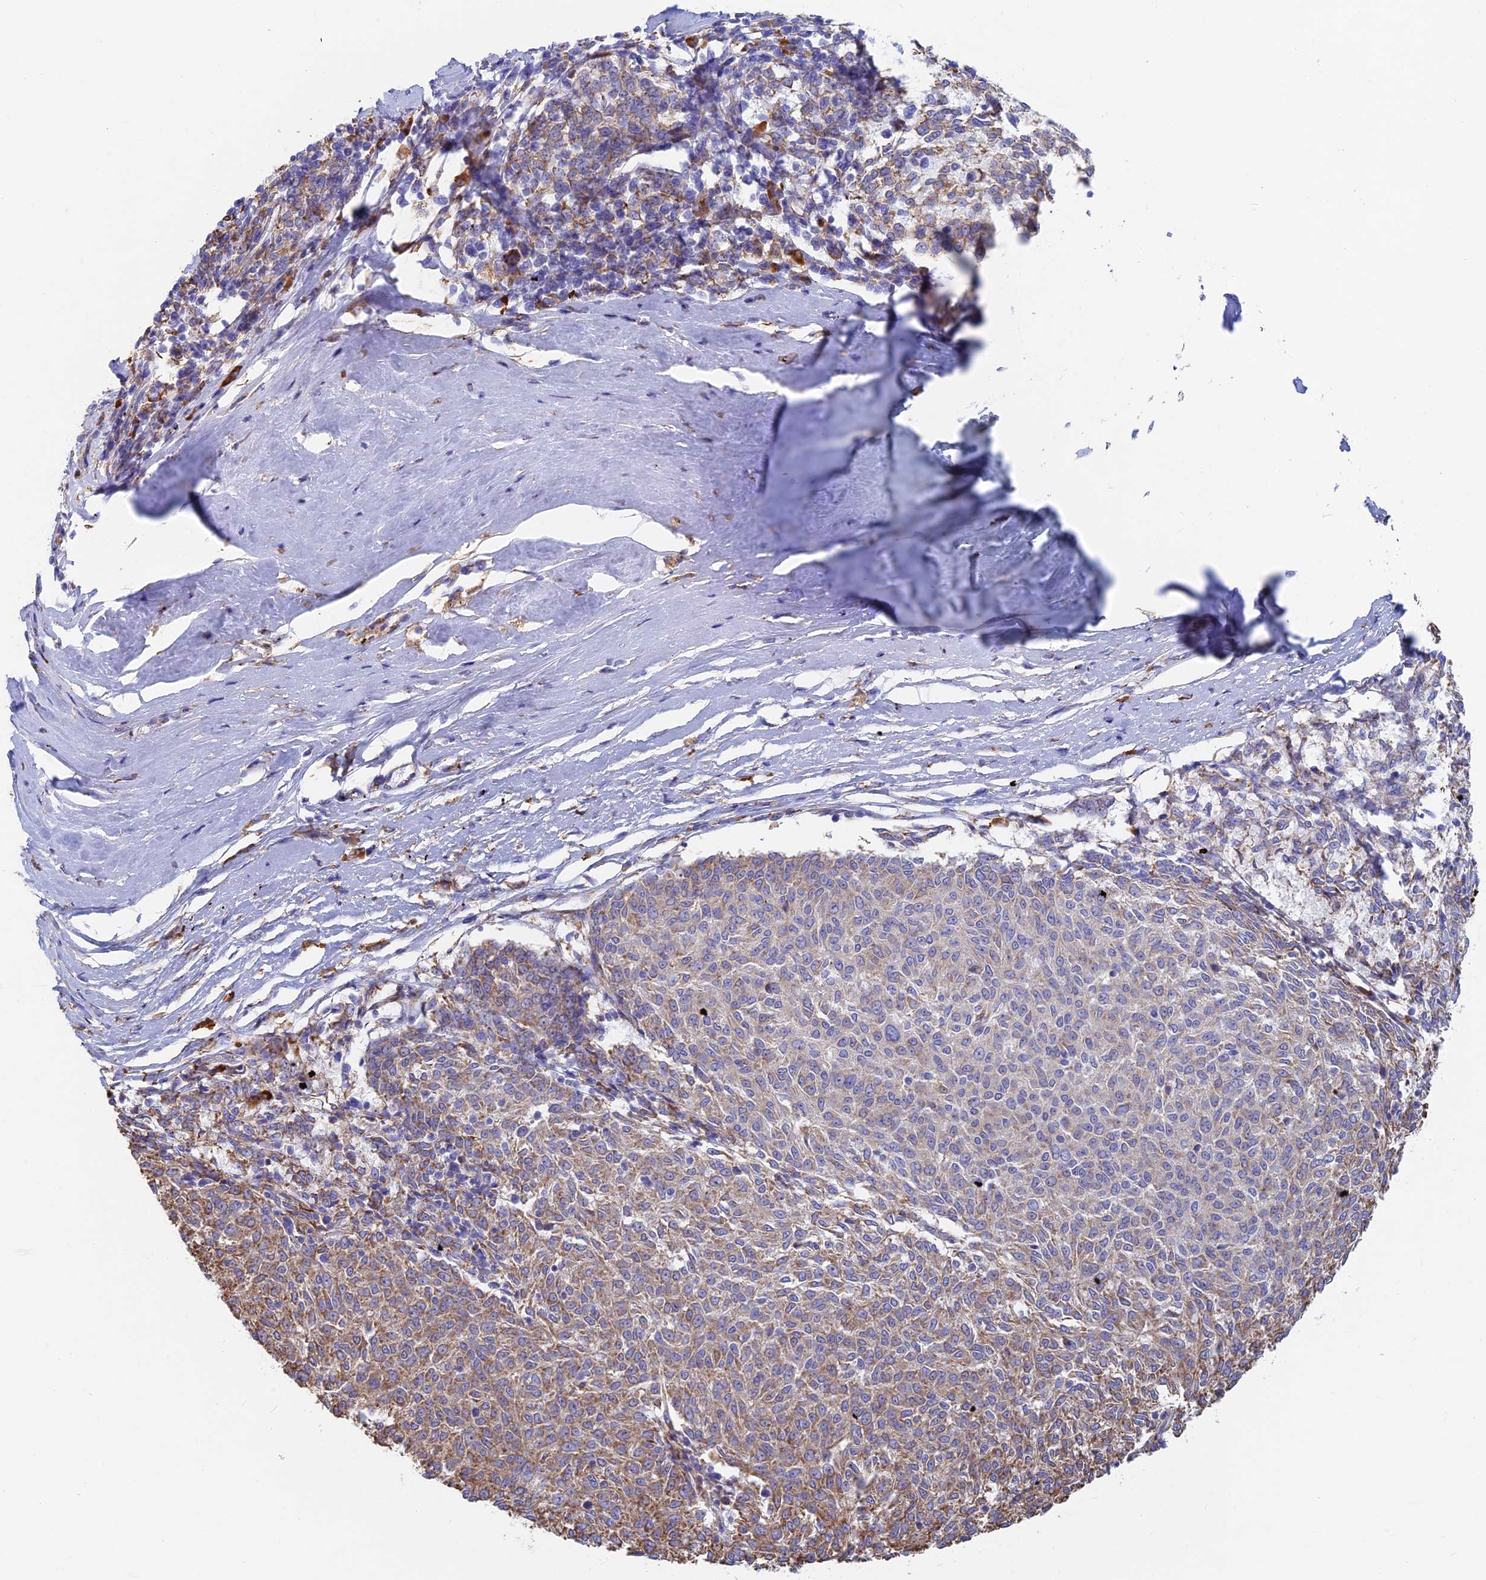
{"staining": {"intensity": "moderate", "quantity": ">75%", "location": "cytoplasmic/membranous"}, "tissue": "melanoma", "cell_type": "Tumor cells", "image_type": "cancer", "snomed": [{"axis": "morphology", "description": "Malignant melanoma, NOS"}, {"axis": "topography", "description": "Skin"}], "caption": "Human malignant melanoma stained for a protein (brown) displays moderate cytoplasmic/membranous positive positivity in approximately >75% of tumor cells.", "gene": "WDR35", "patient": {"sex": "female", "age": 72}}